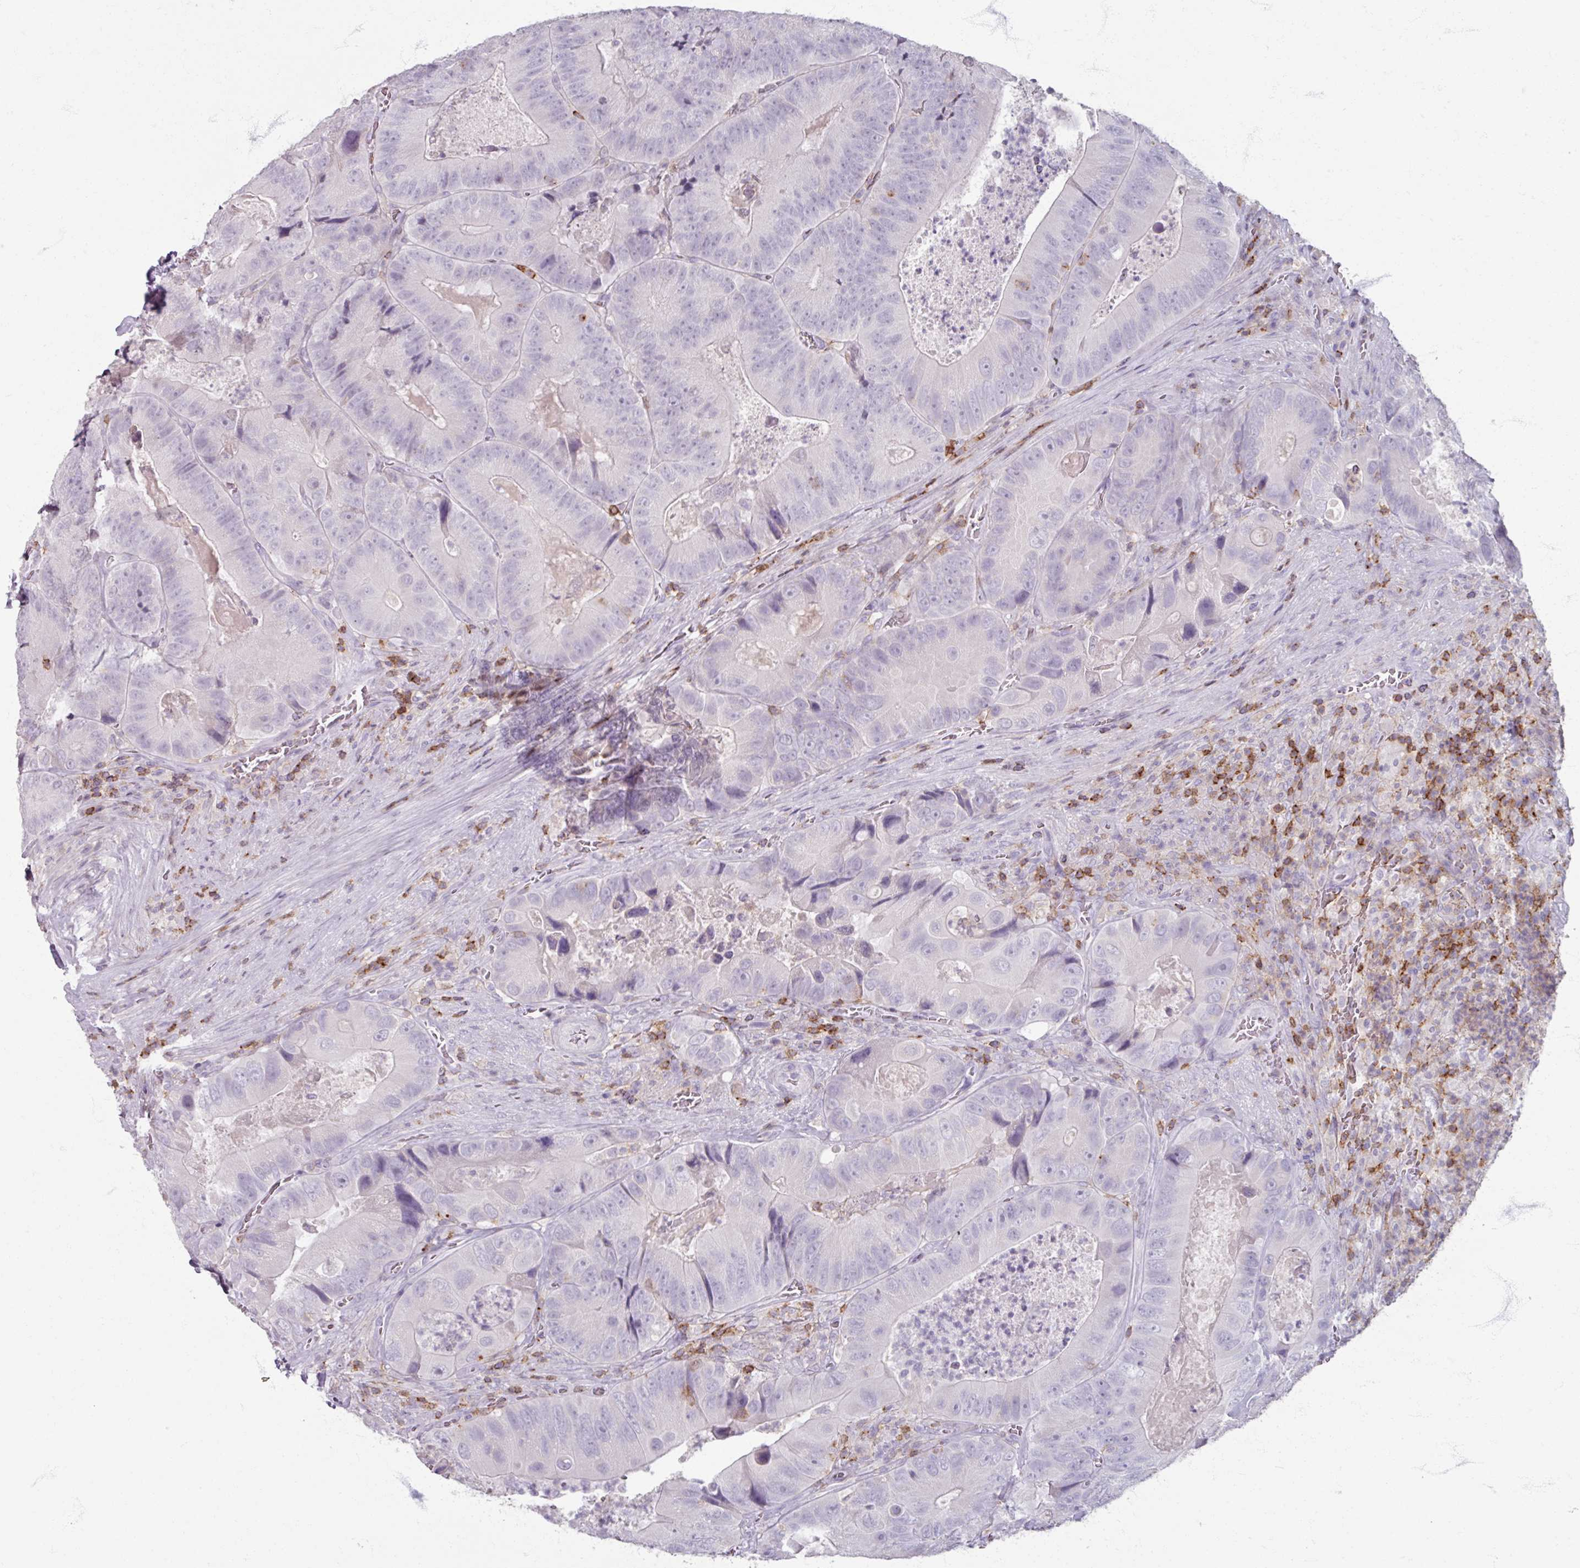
{"staining": {"intensity": "negative", "quantity": "none", "location": "none"}, "tissue": "colorectal cancer", "cell_type": "Tumor cells", "image_type": "cancer", "snomed": [{"axis": "morphology", "description": "Adenocarcinoma, NOS"}, {"axis": "topography", "description": "Colon"}], "caption": "Image shows no significant protein expression in tumor cells of colorectal cancer (adenocarcinoma).", "gene": "PTPRC", "patient": {"sex": "female", "age": 86}}